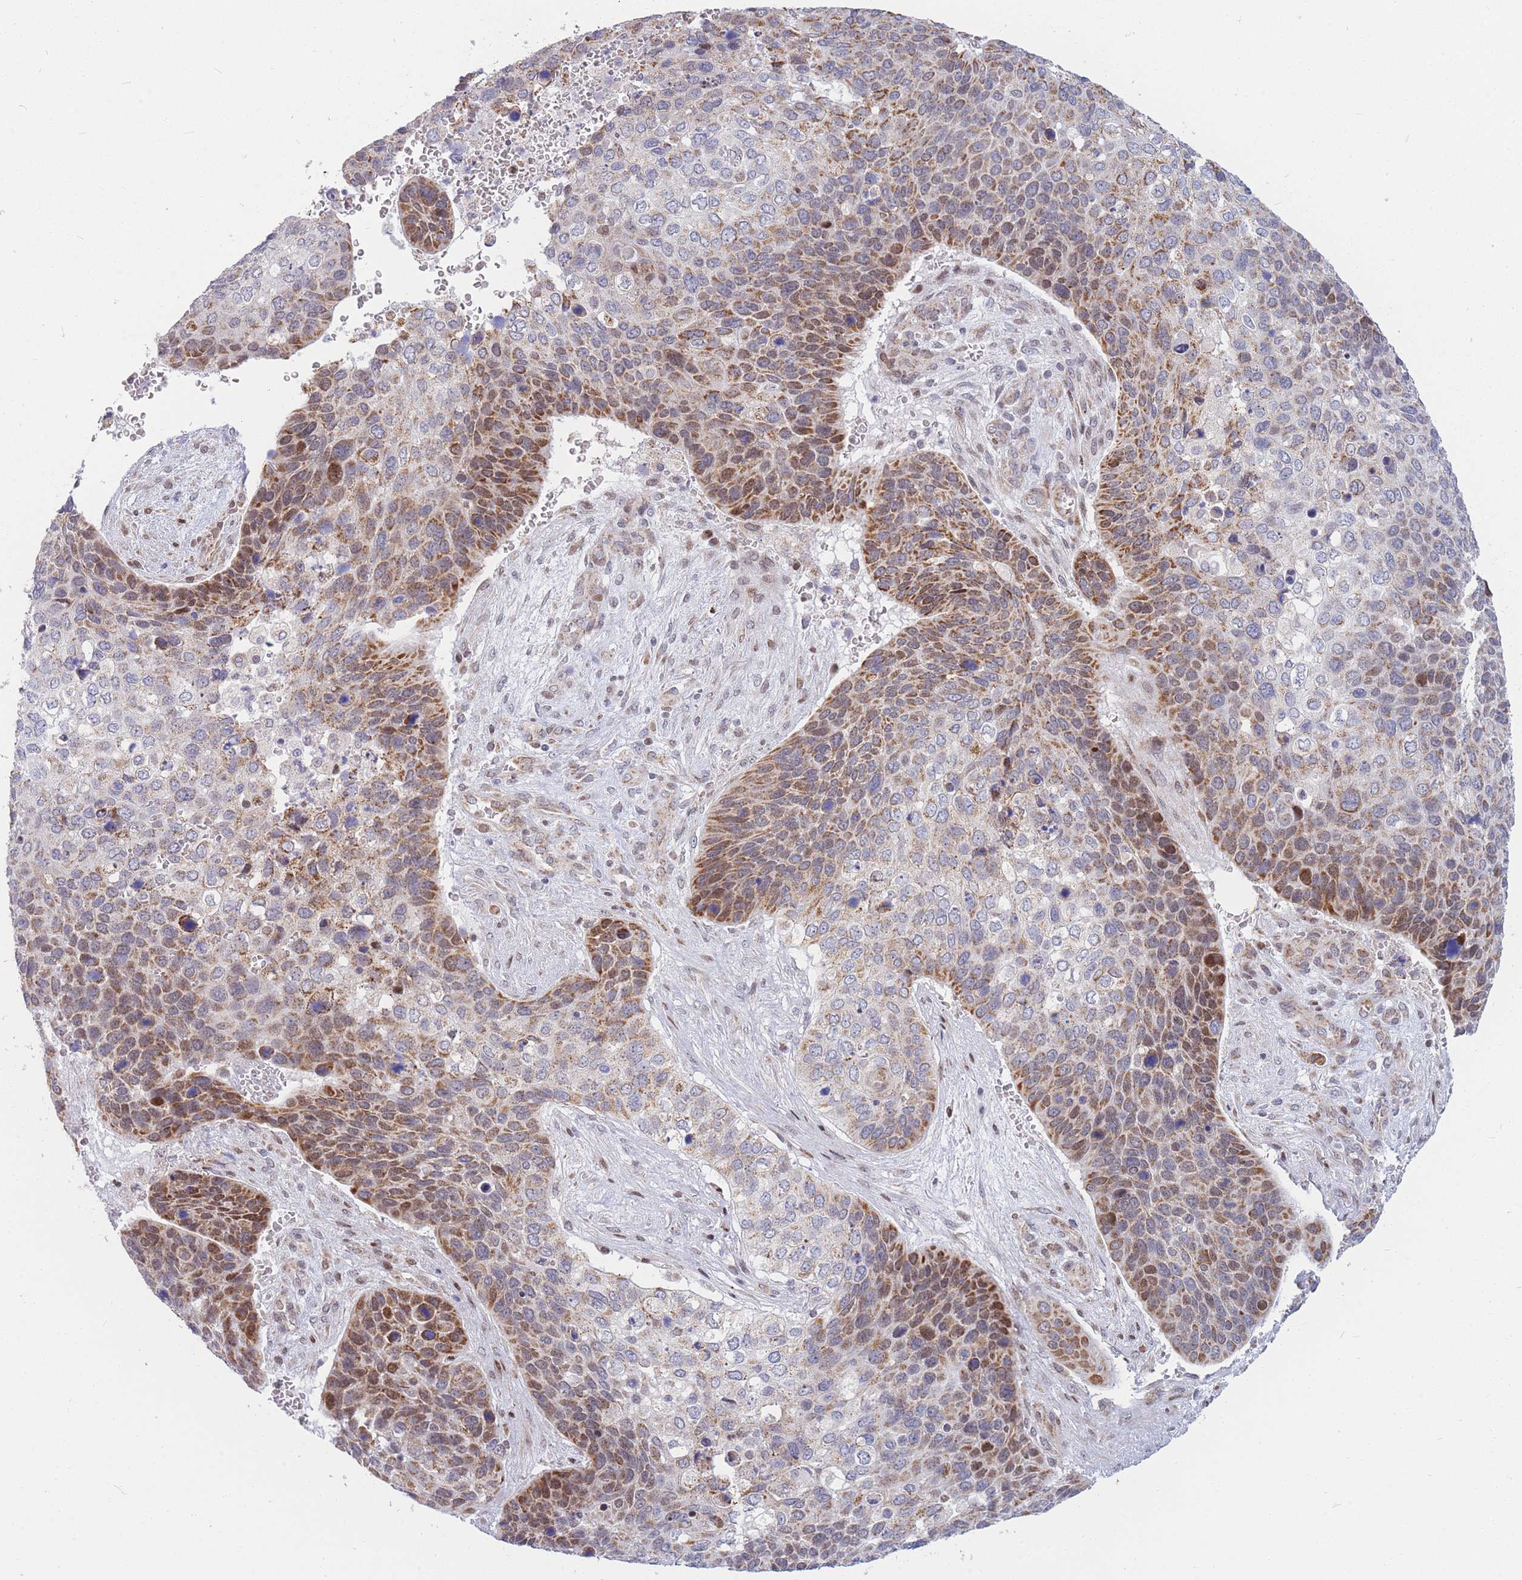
{"staining": {"intensity": "moderate", "quantity": "25%-75%", "location": "cytoplasmic/membranous,nuclear"}, "tissue": "skin cancer", "cell_type": "Tumor cells", "image_type": "cancer", "snomed": [{"axis": "morphology", "description": "Basal cell carcinoma"}, {"axis": "topography", "description": "Skin"}], "caption": "High-power microscopy captured an immunohistochemistry micrograph of basal cell carcinoma (skin), revealing moderate cytoplasmic/membranous and nuclear staining in approximately 25%-75% of tumor cells.", "gene": "MOB4", "patient": {"sex": "female", "age": 74}}